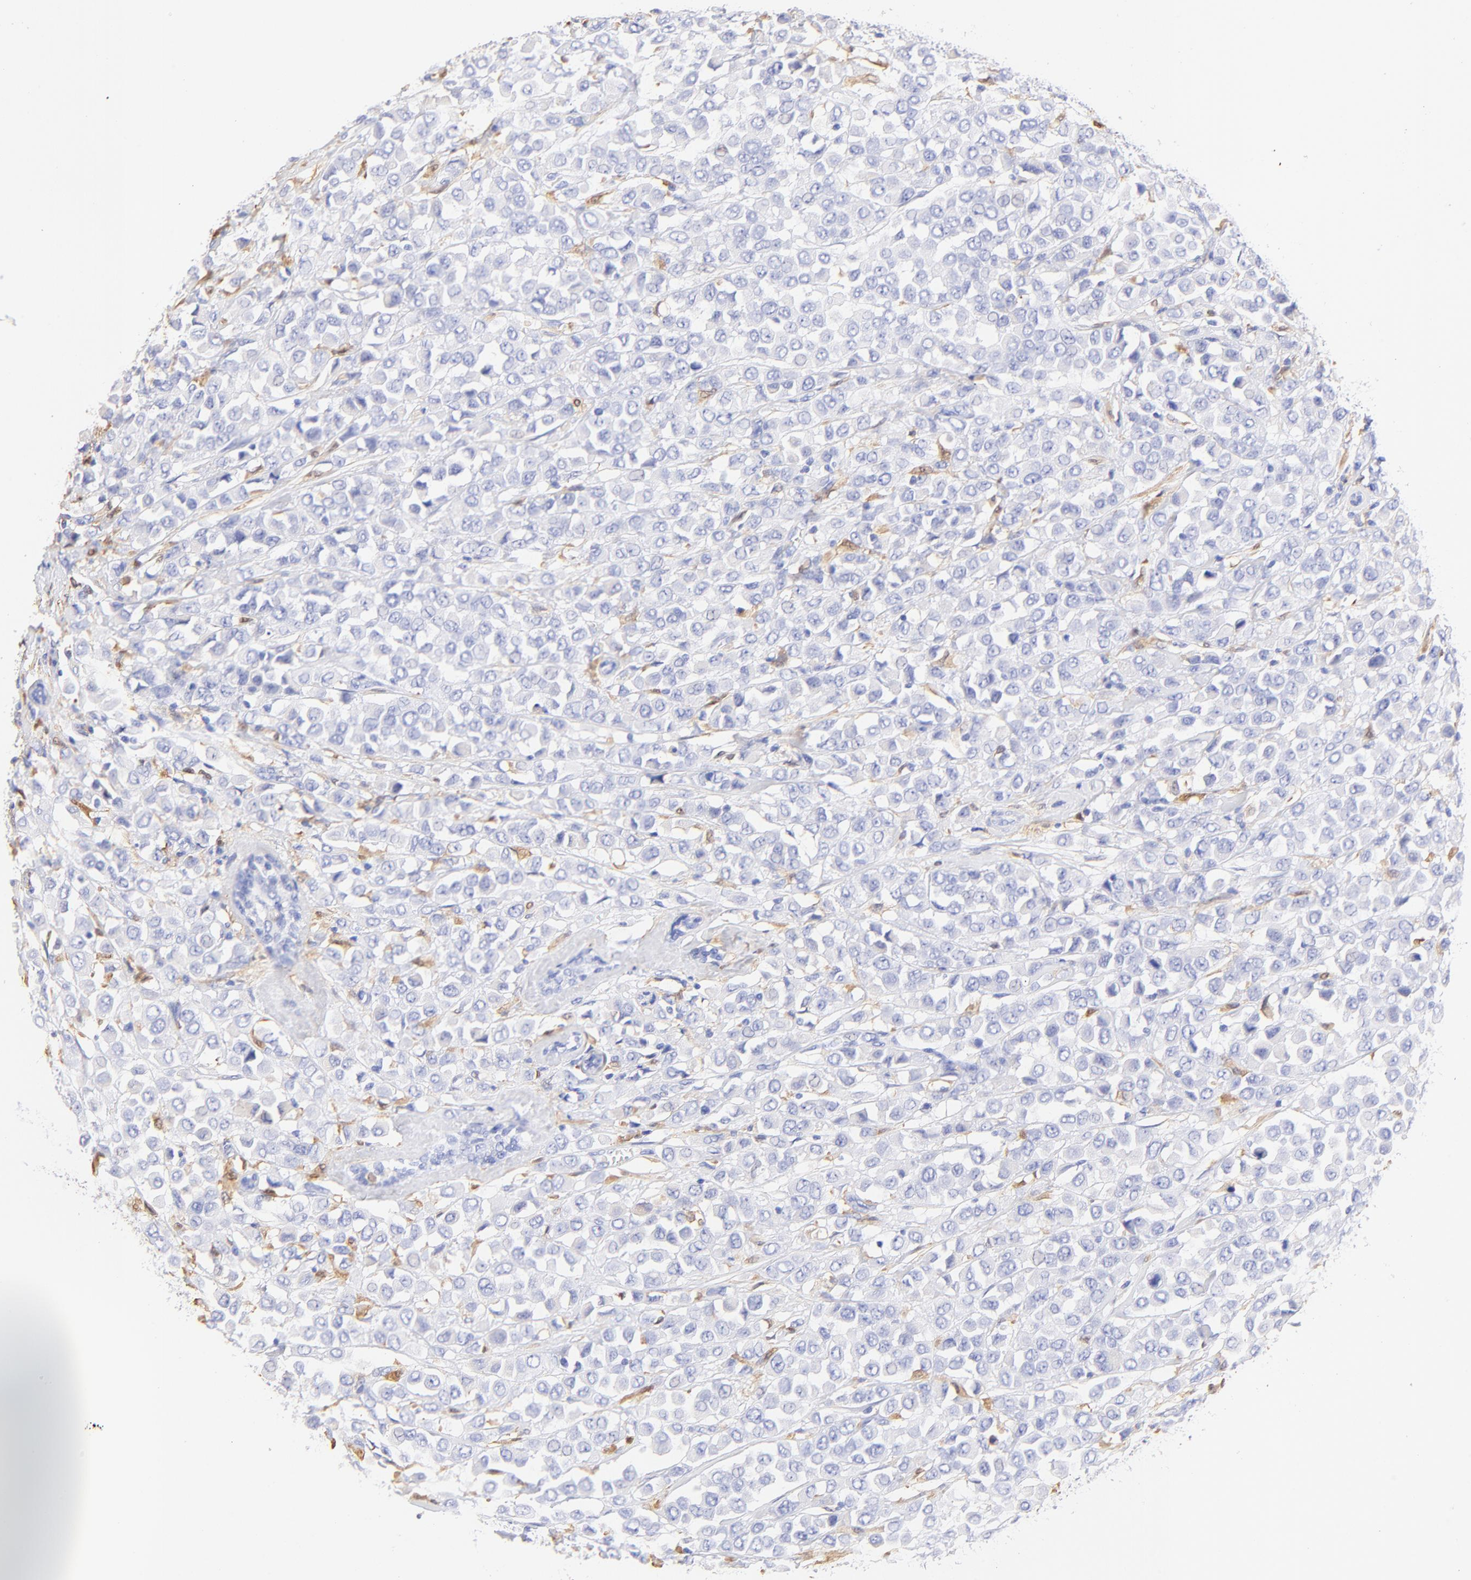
{"staining": {"intensity": "negative", "quantity": "none", "location": "none"}, "tissue": "breast cancer", "cell_type": "Tumor cells", "image_type": "cancer", "snomed": [{"axis": "morphology", "description": "Duct carcinoma"}, {"axis": "topography", "description": "Breast"}], "caption": "Immunohistochemistry (IHC) of human breast cancer (infiltrating ductal carcinoma) exhibits no staining in tumor cells.", "gene": "ALDH1A1", "patient": {"sex": "female", "age": 61}}